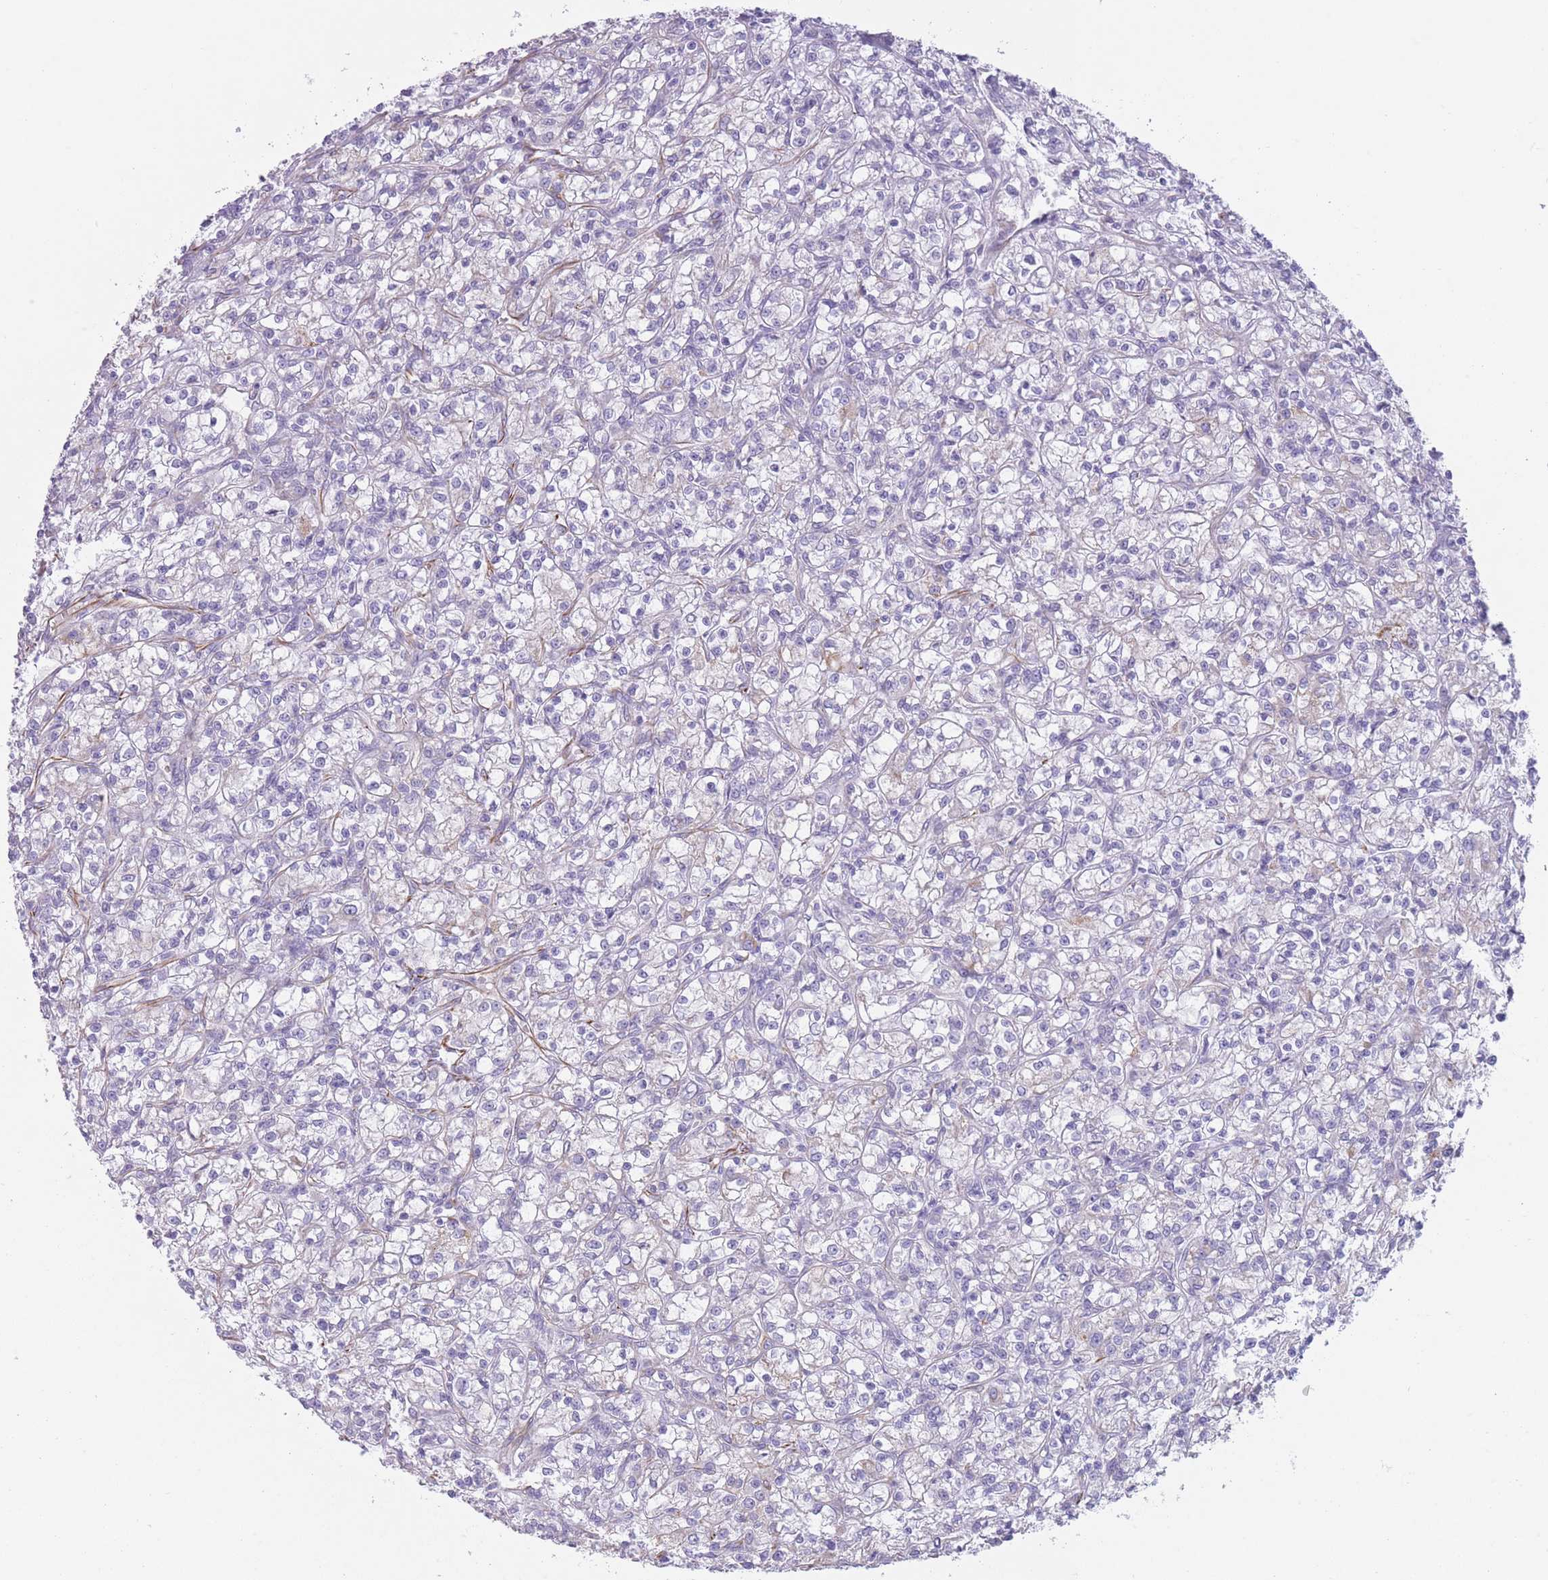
{"staining": {"intensity": "negative", "quantity": "none", "location": "none"}, "tissue": "renal cancer", "cell_type": "Tumor cells", "image_type": "cancer", "snomed": [{"axis": "morphology", "description": "Adenocarcinoma, NOS"}, {"axis": "topography", "description": "Kidney"}], "caption": "This is an immunohistochemistry histopathology image of human renal cancer. There is no staining in tumor cells.", "gene": "PTCD1", "patient": {"sex": "female", "age": 59}}